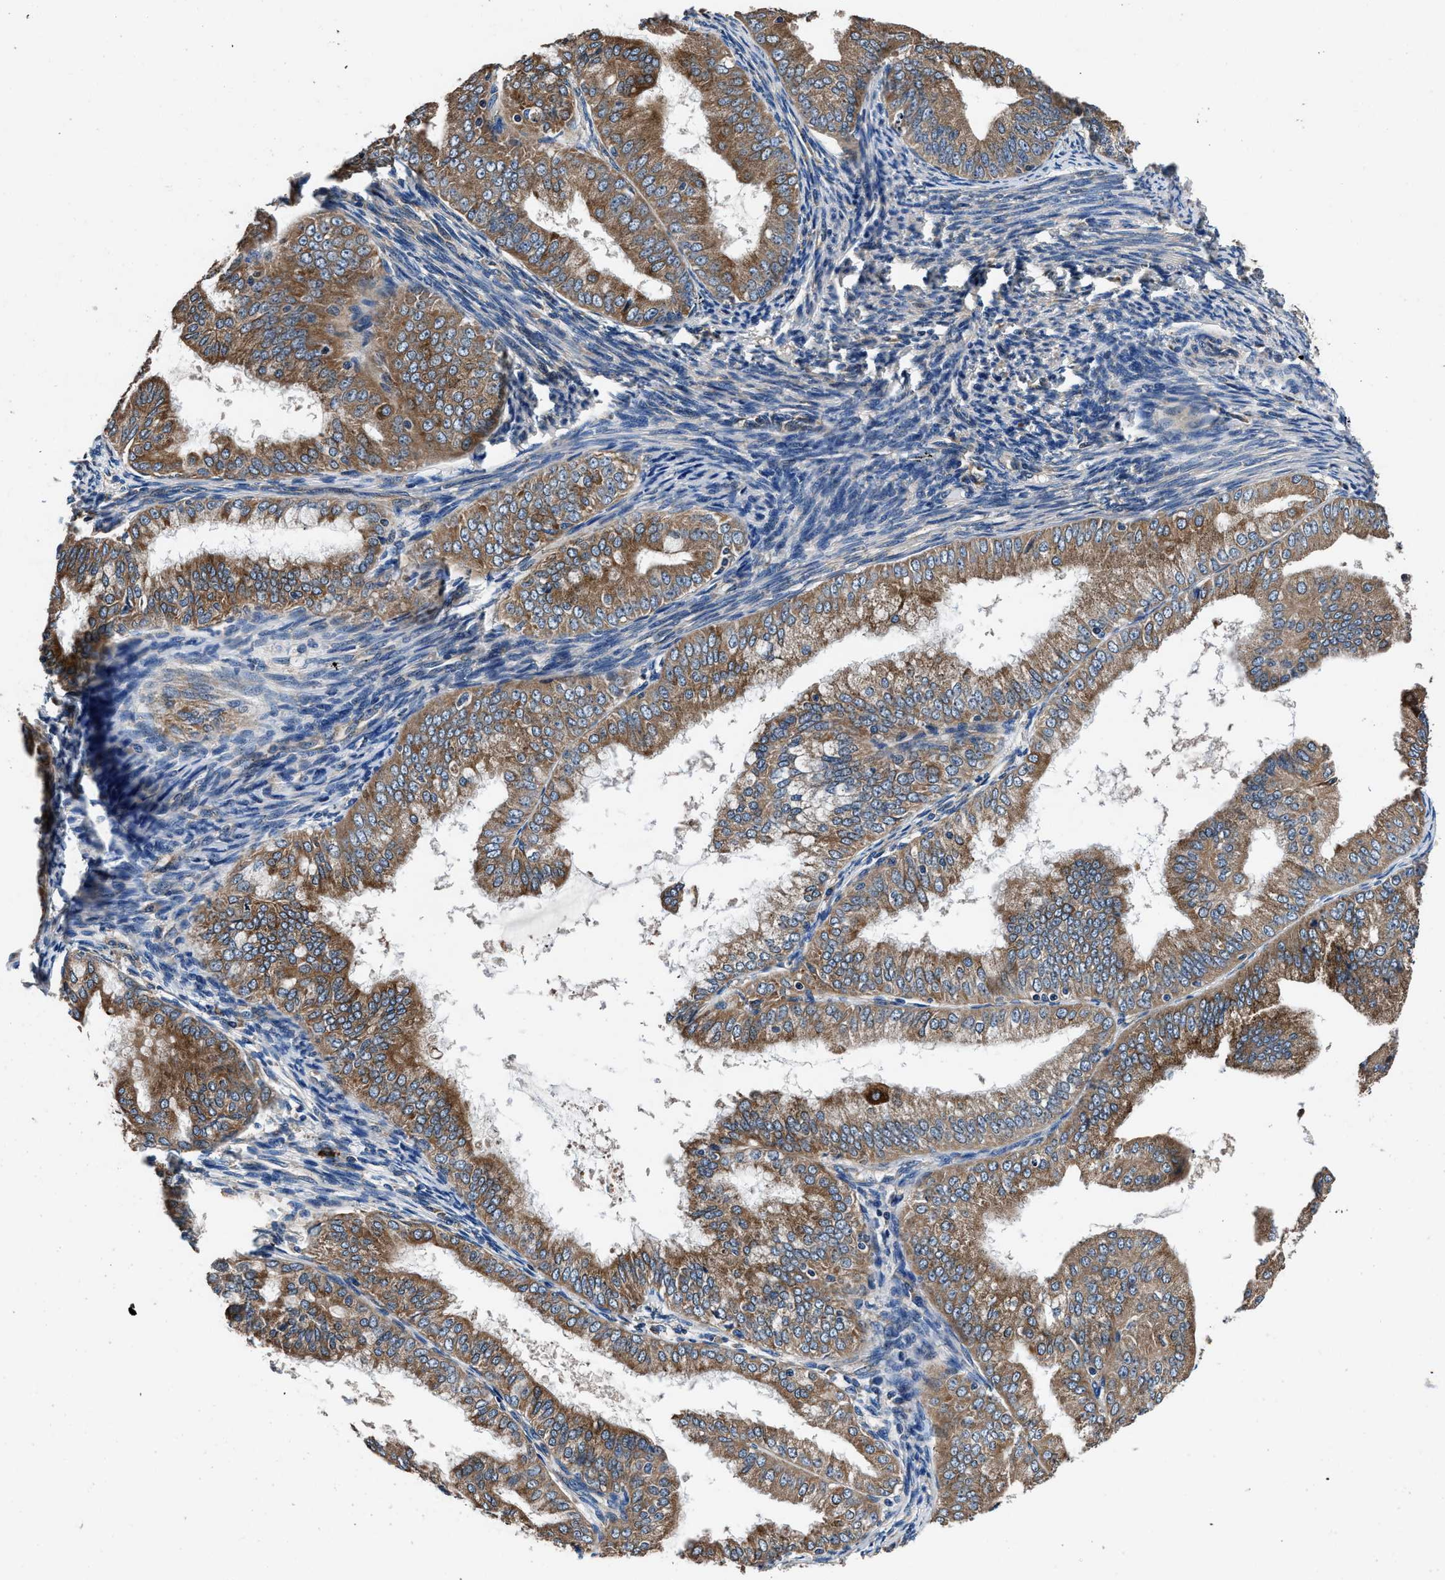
{"staining": {"intensity": "strong", "quantity": ">75%", "location": "cytoplasmic/membranous"}, "tissue": "endometrial cancer", "cell_type": "Tumor cells", "image_type": "cancer", "snomed": [{"axis": "morphology", "description": "Adenocarcinoma, NOS"}, {"axis": "topography", "description": "Endometrium"}], "caption": "Immunohistochemistry (IHC) staining of endometrial cancer, which displays high levels of strong cytoplasmic/membranous expression in approximately >75% of tumor cells indicating strong cytoplasmic/membranous protein positivity. The staining was performed using DAB (brown) for protein detection and nuclei were counterstained in hematoxylin (blue).", "gene": "DHRS7B", "patient": {"sex": "female", "age": 63}}